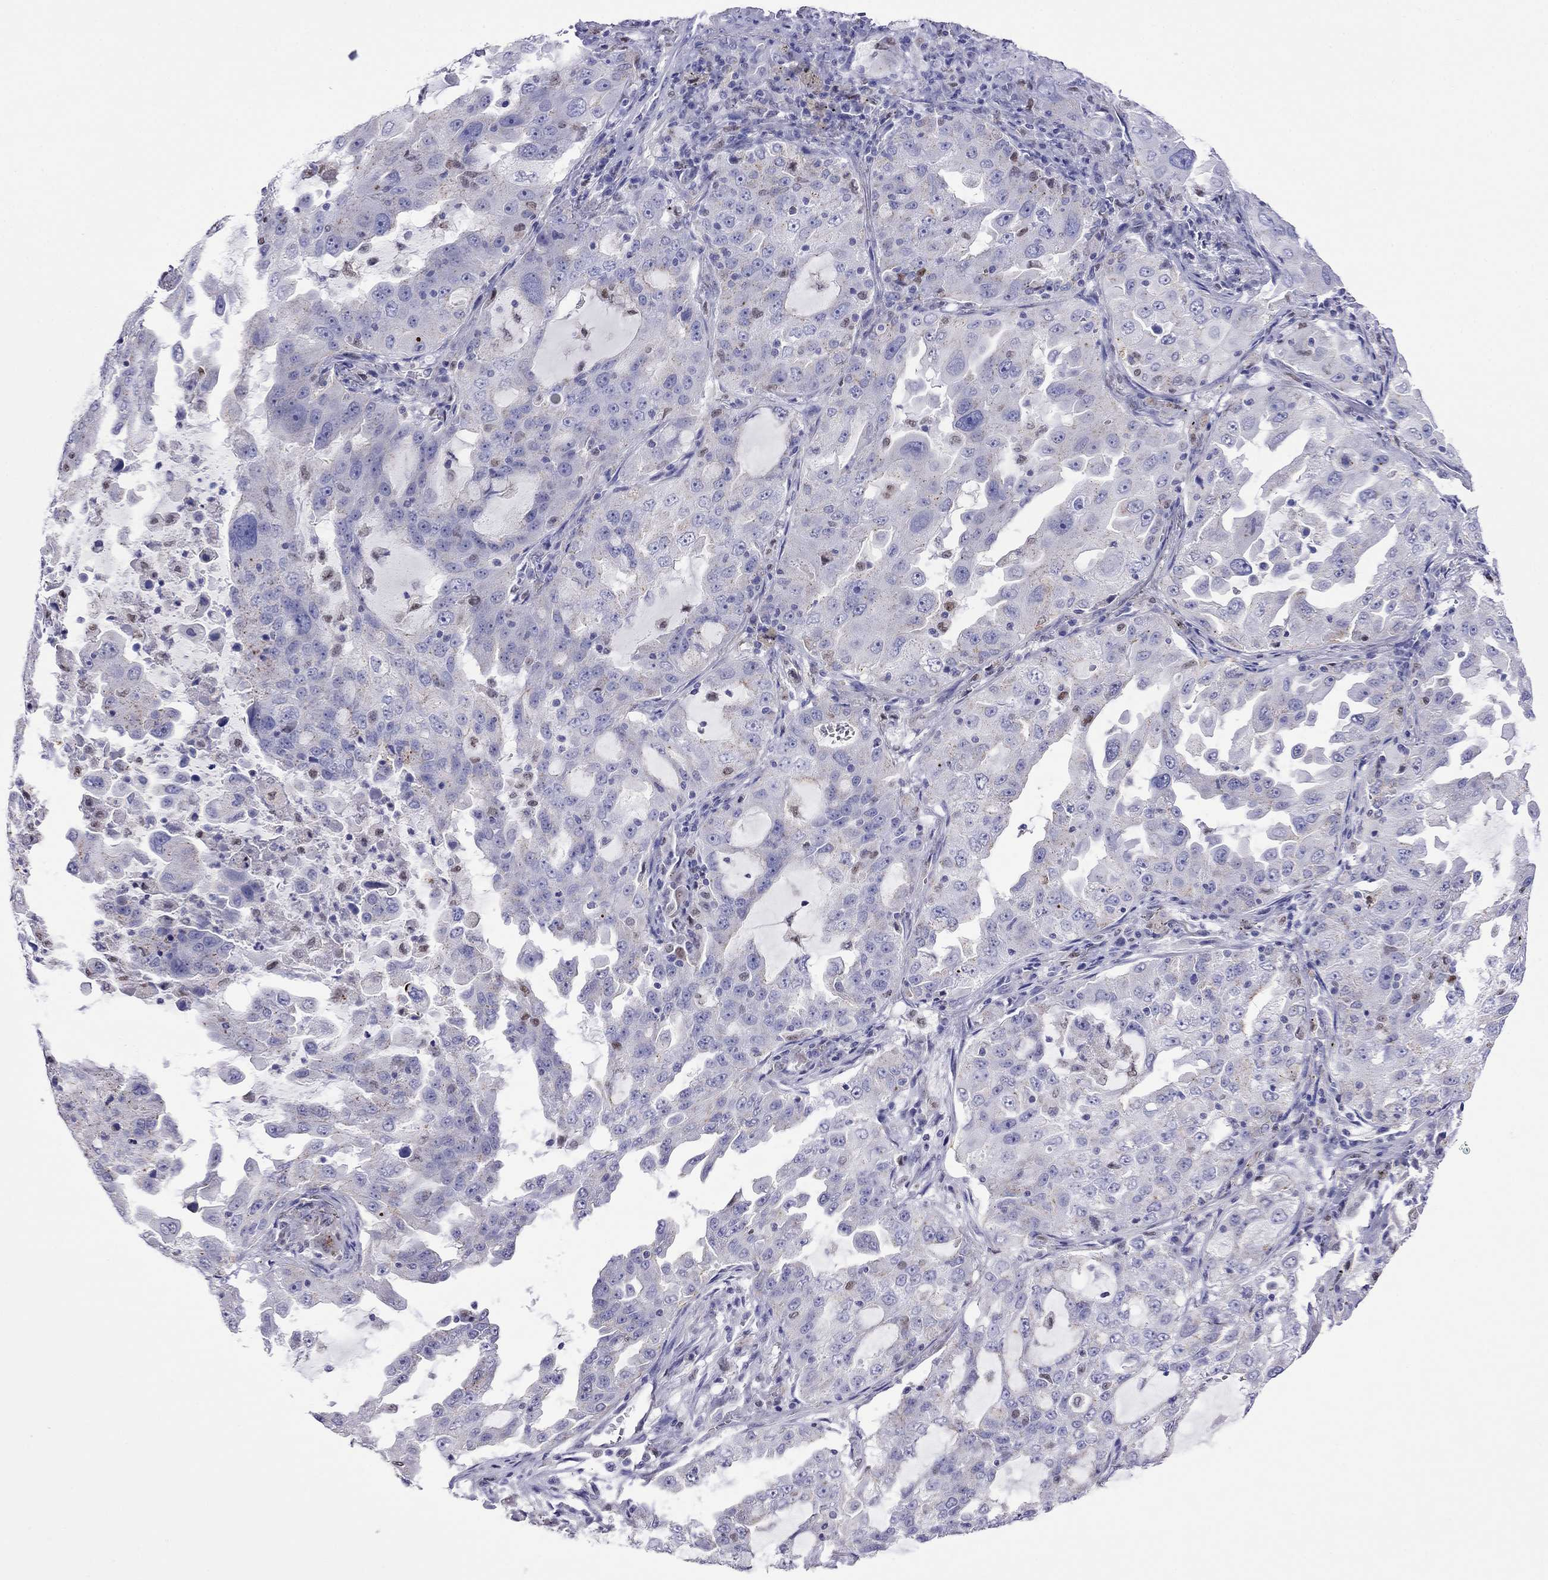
{"staining": {"intensity": "negative", "quantity": "none", "location": "none"}, "tissue": "lung cancer", "cell_type": "Tumor cells", "image_type": "cancer", "snomed": [{"axis": "morphology", "description": "Adenocarcinoma, NOS"}, {"axis": "topography", "description": "Lung"}], "caption": "An image of human lung adenocarcinoma is negative for staining in tumor cells.", "gene": "MPZ", "patient": {"sex": "female", "age": 61}}